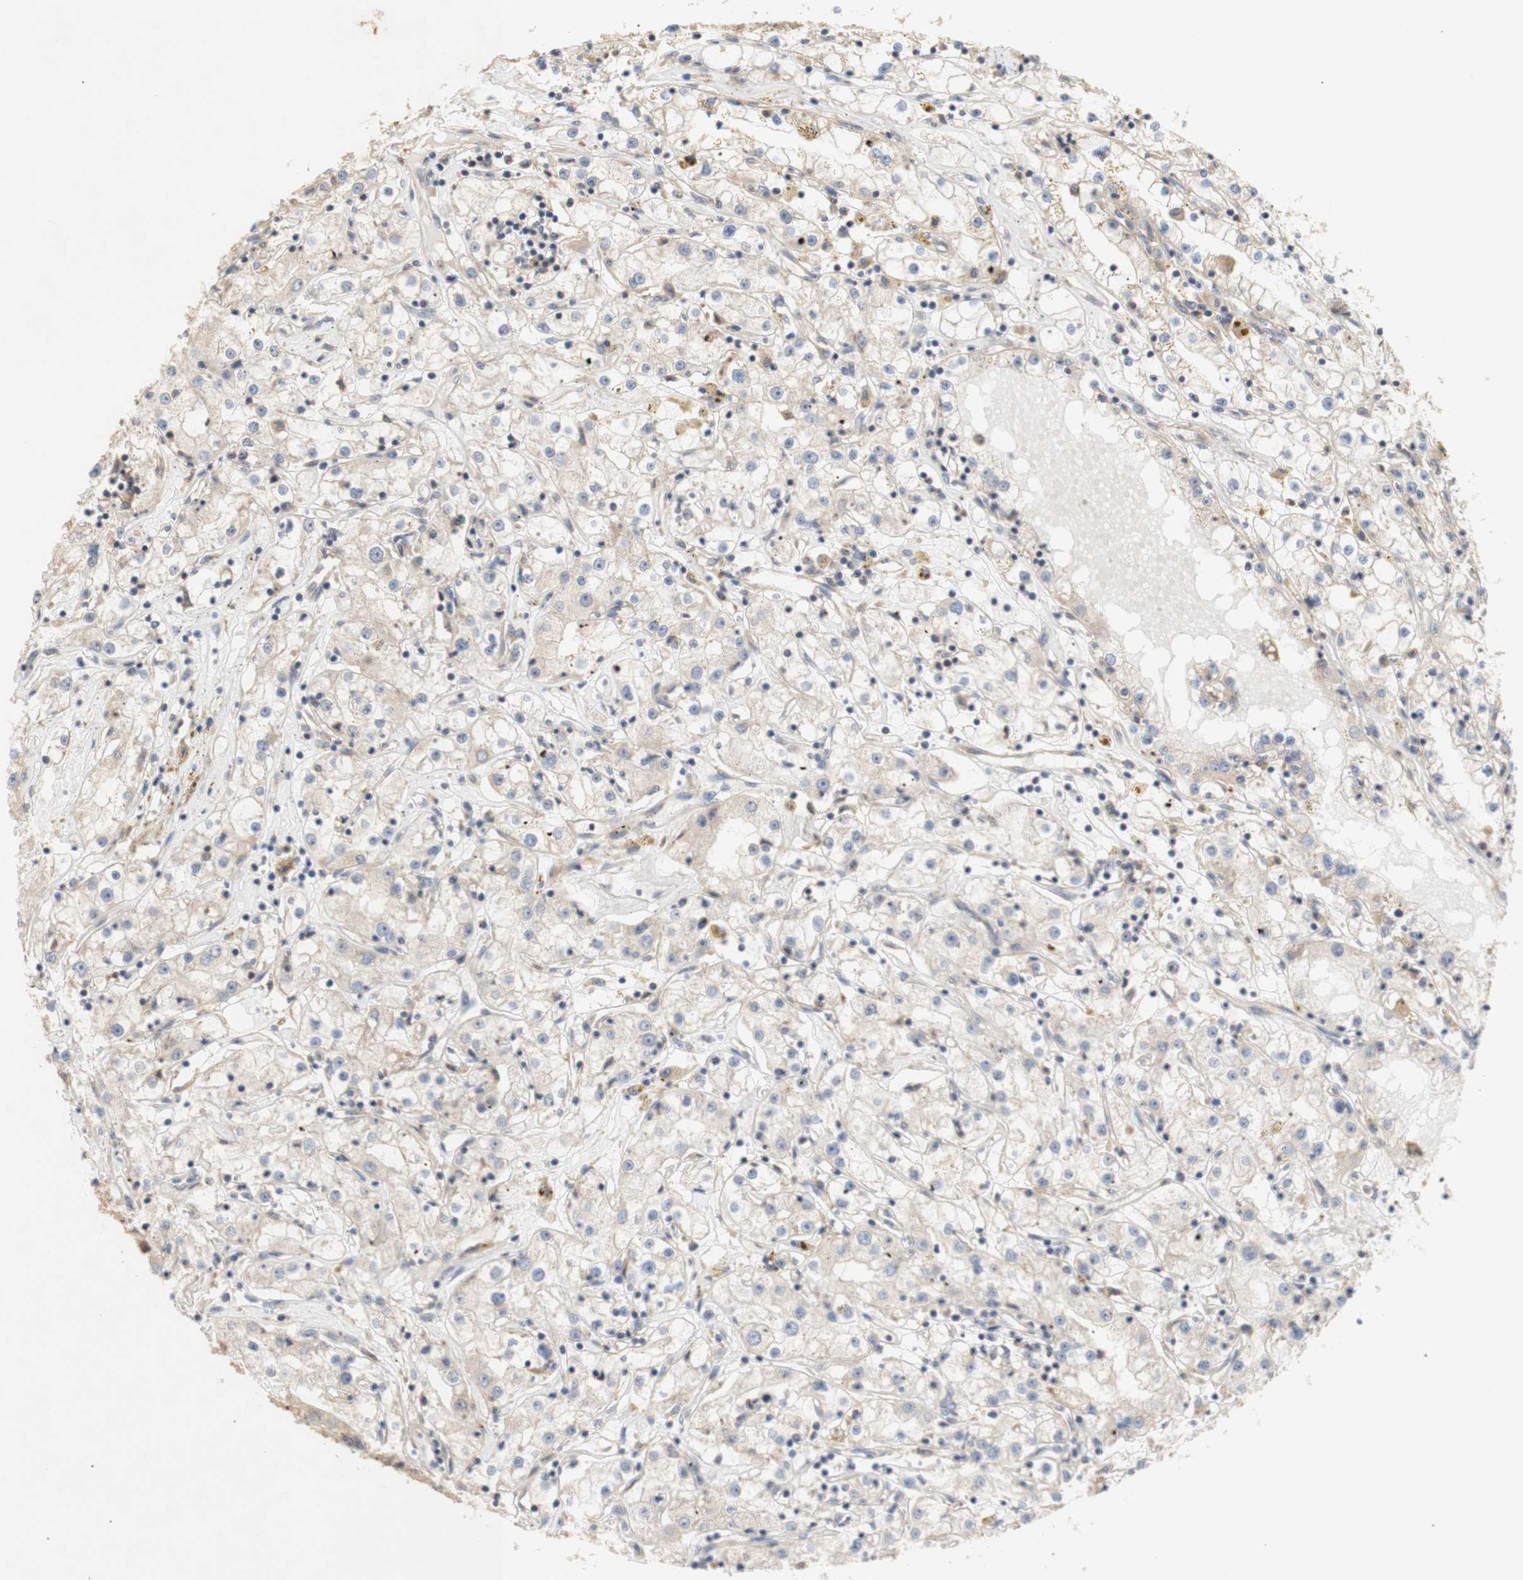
{"staining": {"intensity": "weak", "quantity": ">75%", "location": "cytoplasmic/membranous"}, "tissue": "renal cancer", "cell_type": "Tumor cells", "image_type": "cancer", "snomed": [{"axis": "morphology", "description": "Adenocarcinoma, NOS"}, {"axis": "topography", "description": "Kidney"}], "caption": "Immunohistochemical staining of renal cancer (adenocarcinoma) exhibits low levels of weak cytoplasmic/membranous protein positivity in approximately >75% of tumor cells.", "gene": "IKBKG", "patient": {"sex": "male", "age": 56}}